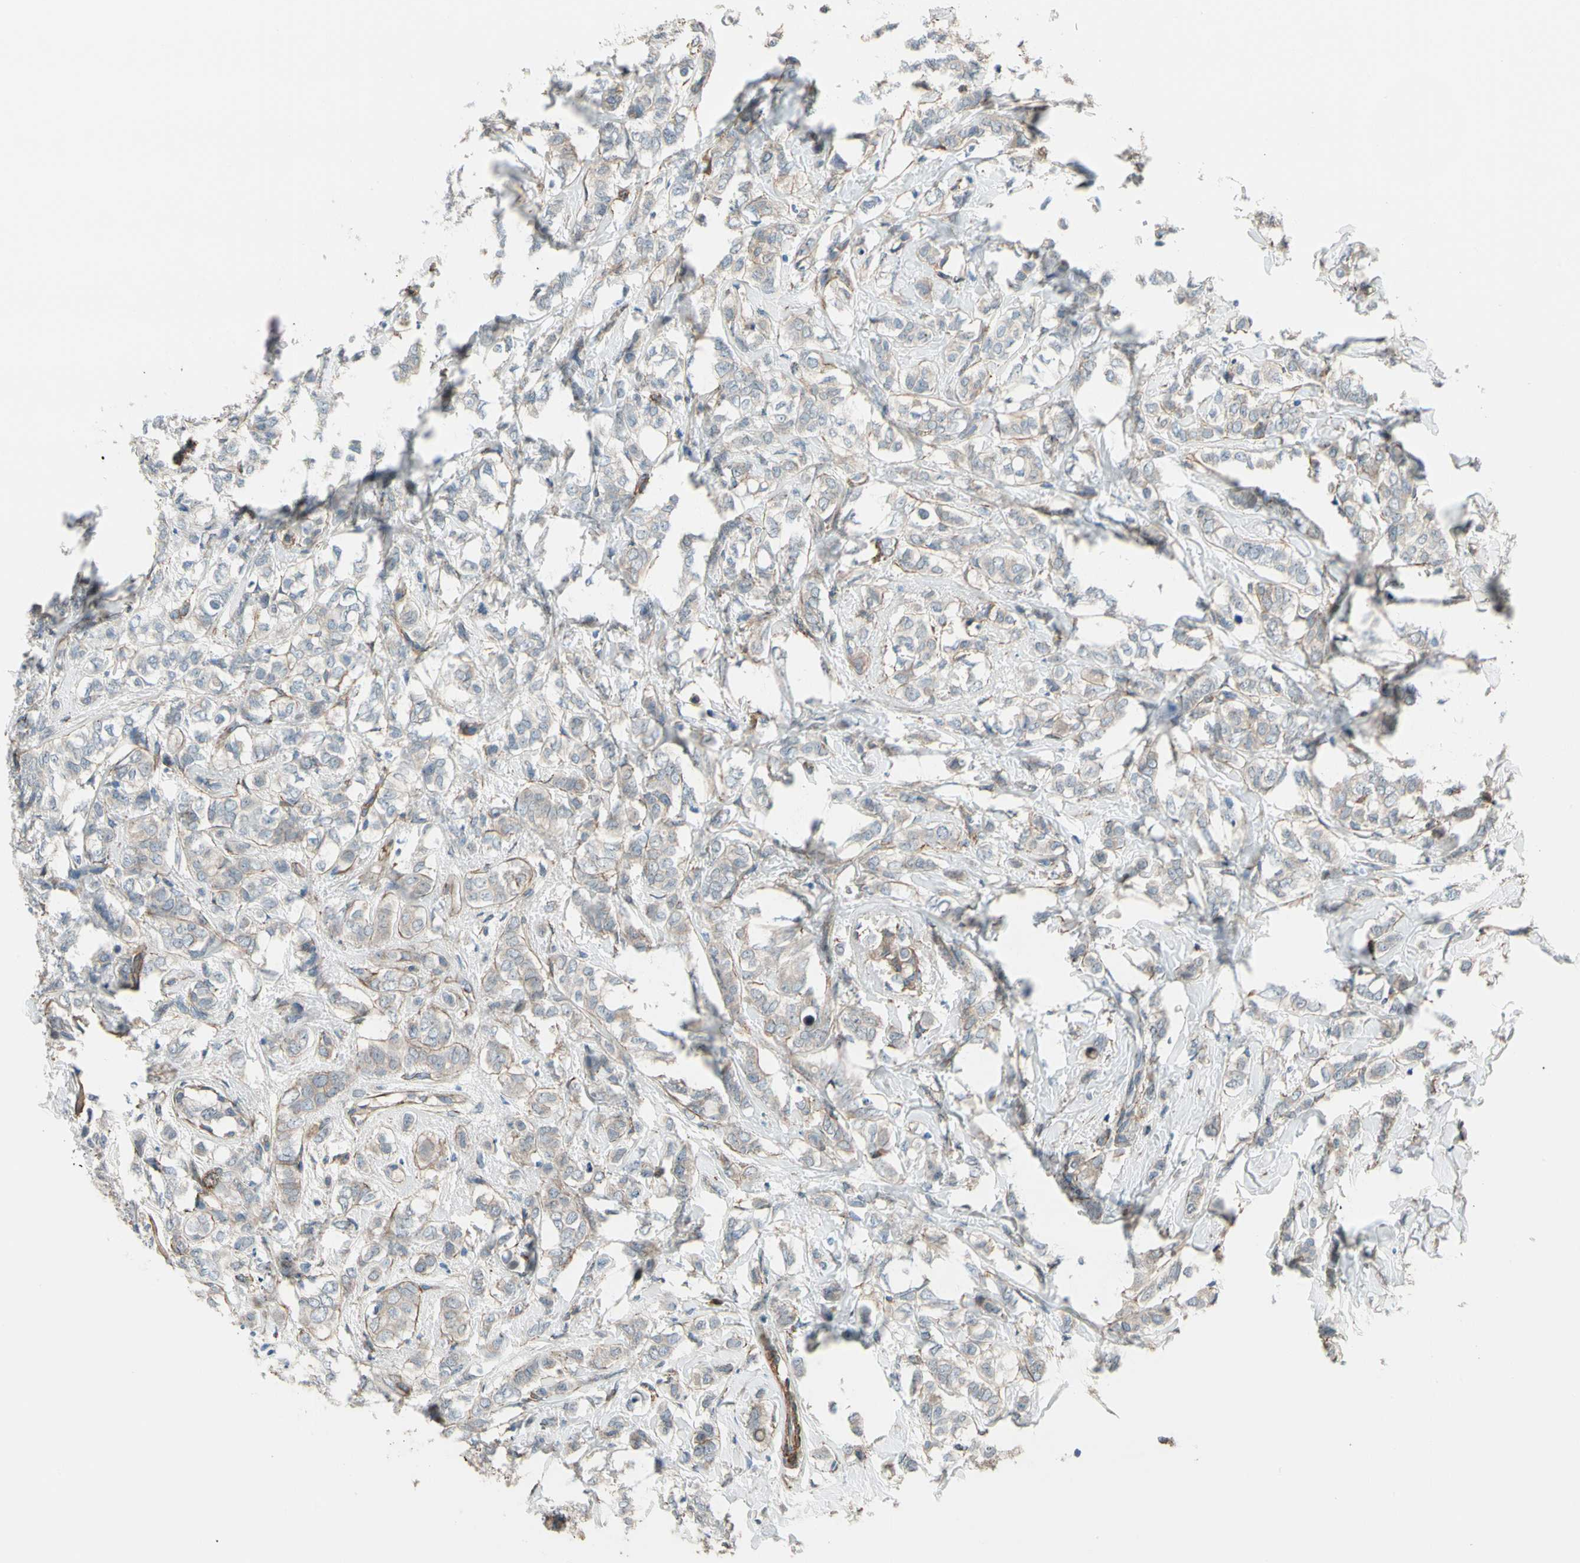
{"staining": {"intensity": "weak", "quantity": ">75%", "location": "cytoplasmic/membranous"}, "tissue": "breast cancer", "cell_type": "Tumor cells", "image_type": "cancer", "snomed": [{"axis": "morphology", "description": "Lobular carcinoma"}, {"axis": "topography", "description": "Breast"}], "caption": "Weak cytoplasmic/membranous expression is present in about >75% of tumor cells in breast lobular carcinoma.", "gene": "LIMK2", "patient": {"sex": "female", "age": 60}}